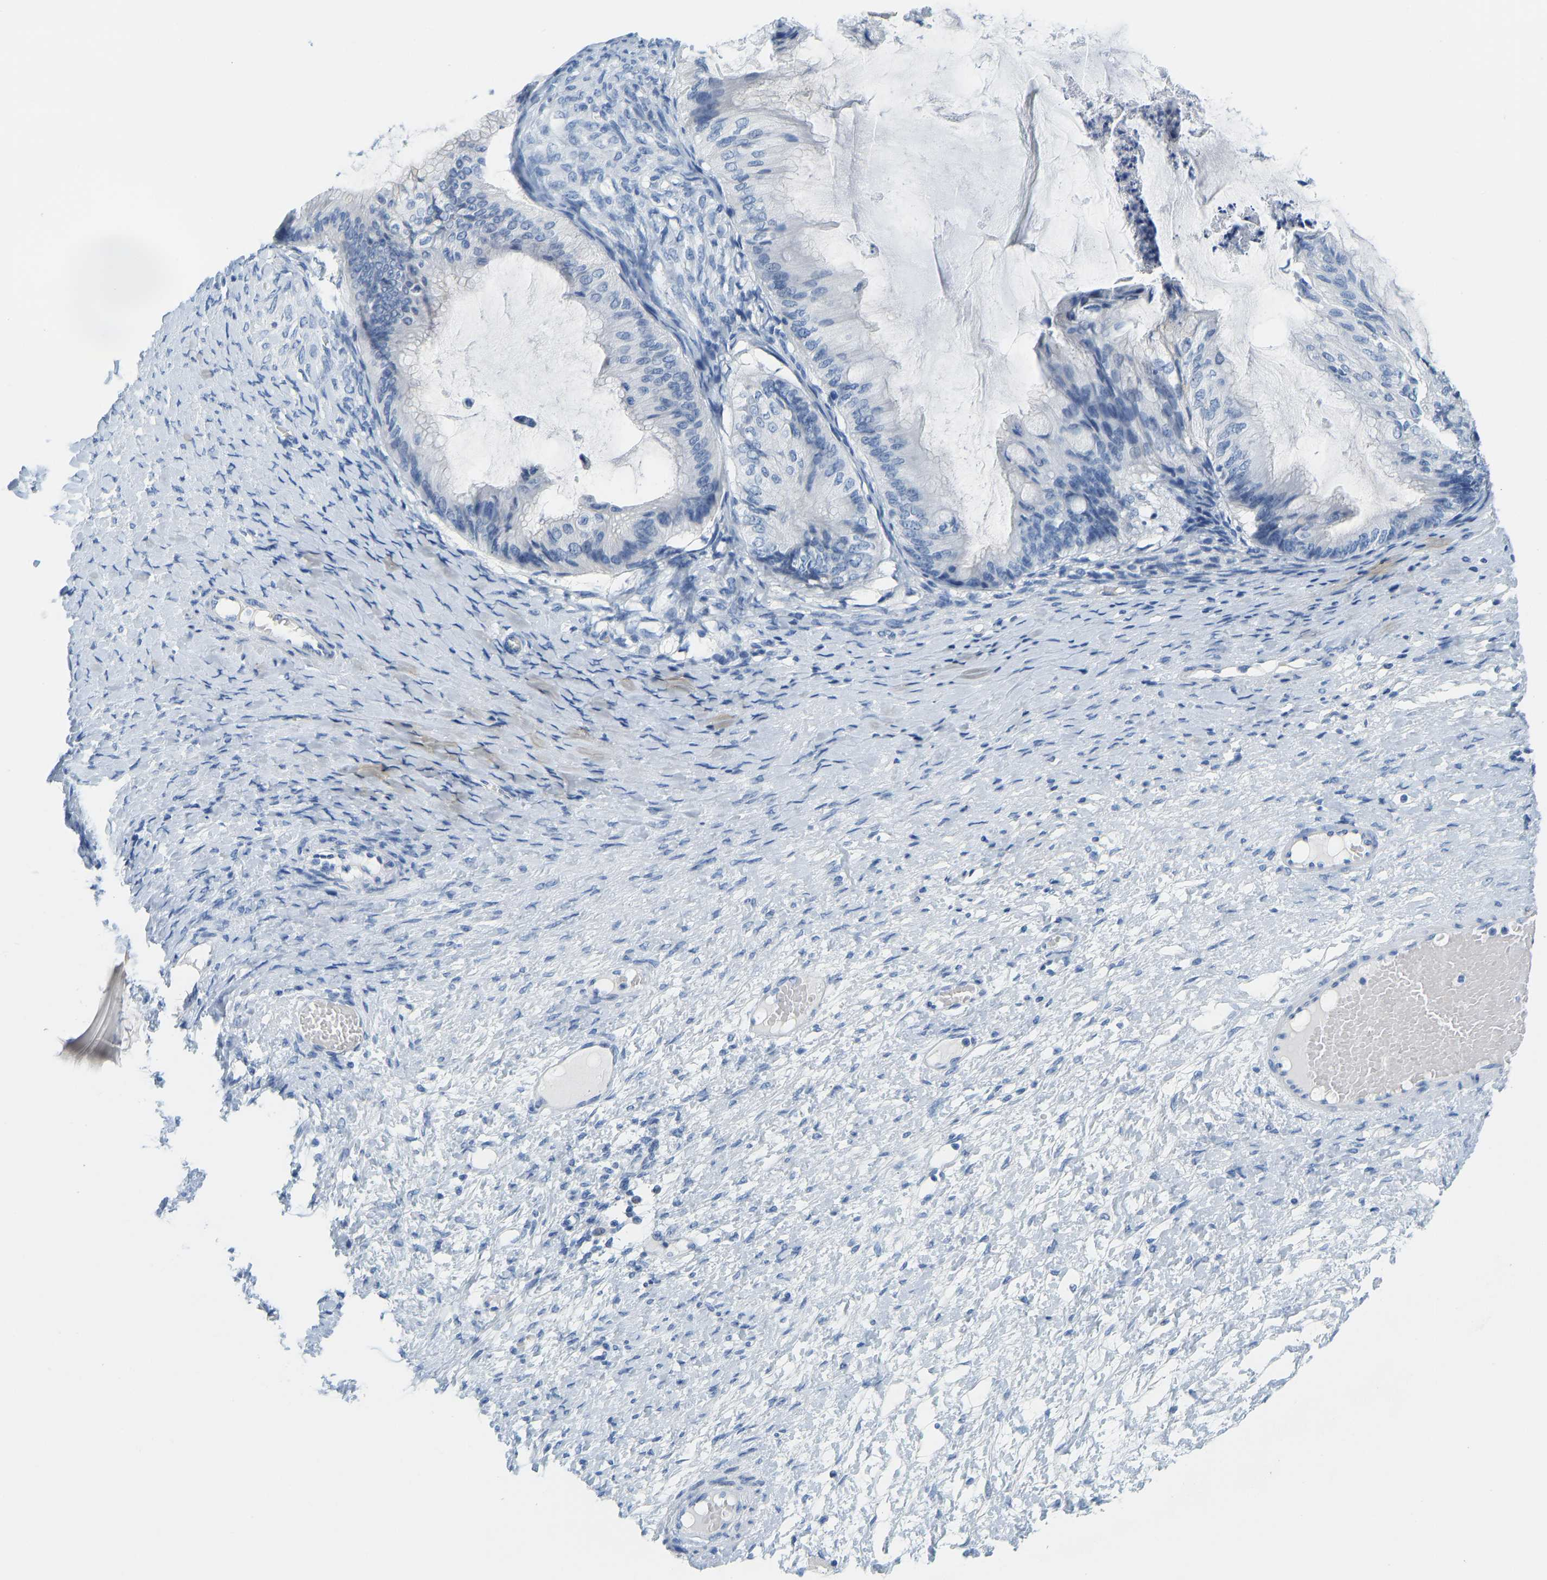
{"staining": {"intensity": "negative", "quantity": "none", "location": "none"}, "tissue": "ovarian cancer", "cell_type": "Tumor cells", "image_type": "cancer", "snomed": [{"axis": "morphology", "description": "Cystadenocarcinoma, mucinous, NOS"}, {"axis": "topography", "description": "Ovary"}], "caption": "IHC histopathology image of ovarian cancer stained for a protein (brown), which shows no positivity in tumor cells. The staining is performed using DAB (3,3'-diaminobenzidine) brown chromogen with nuclei counter-stained in using hematoxylin.", "gene": "SERPINB3", "patient": {"sex": "female", "age": 61}}